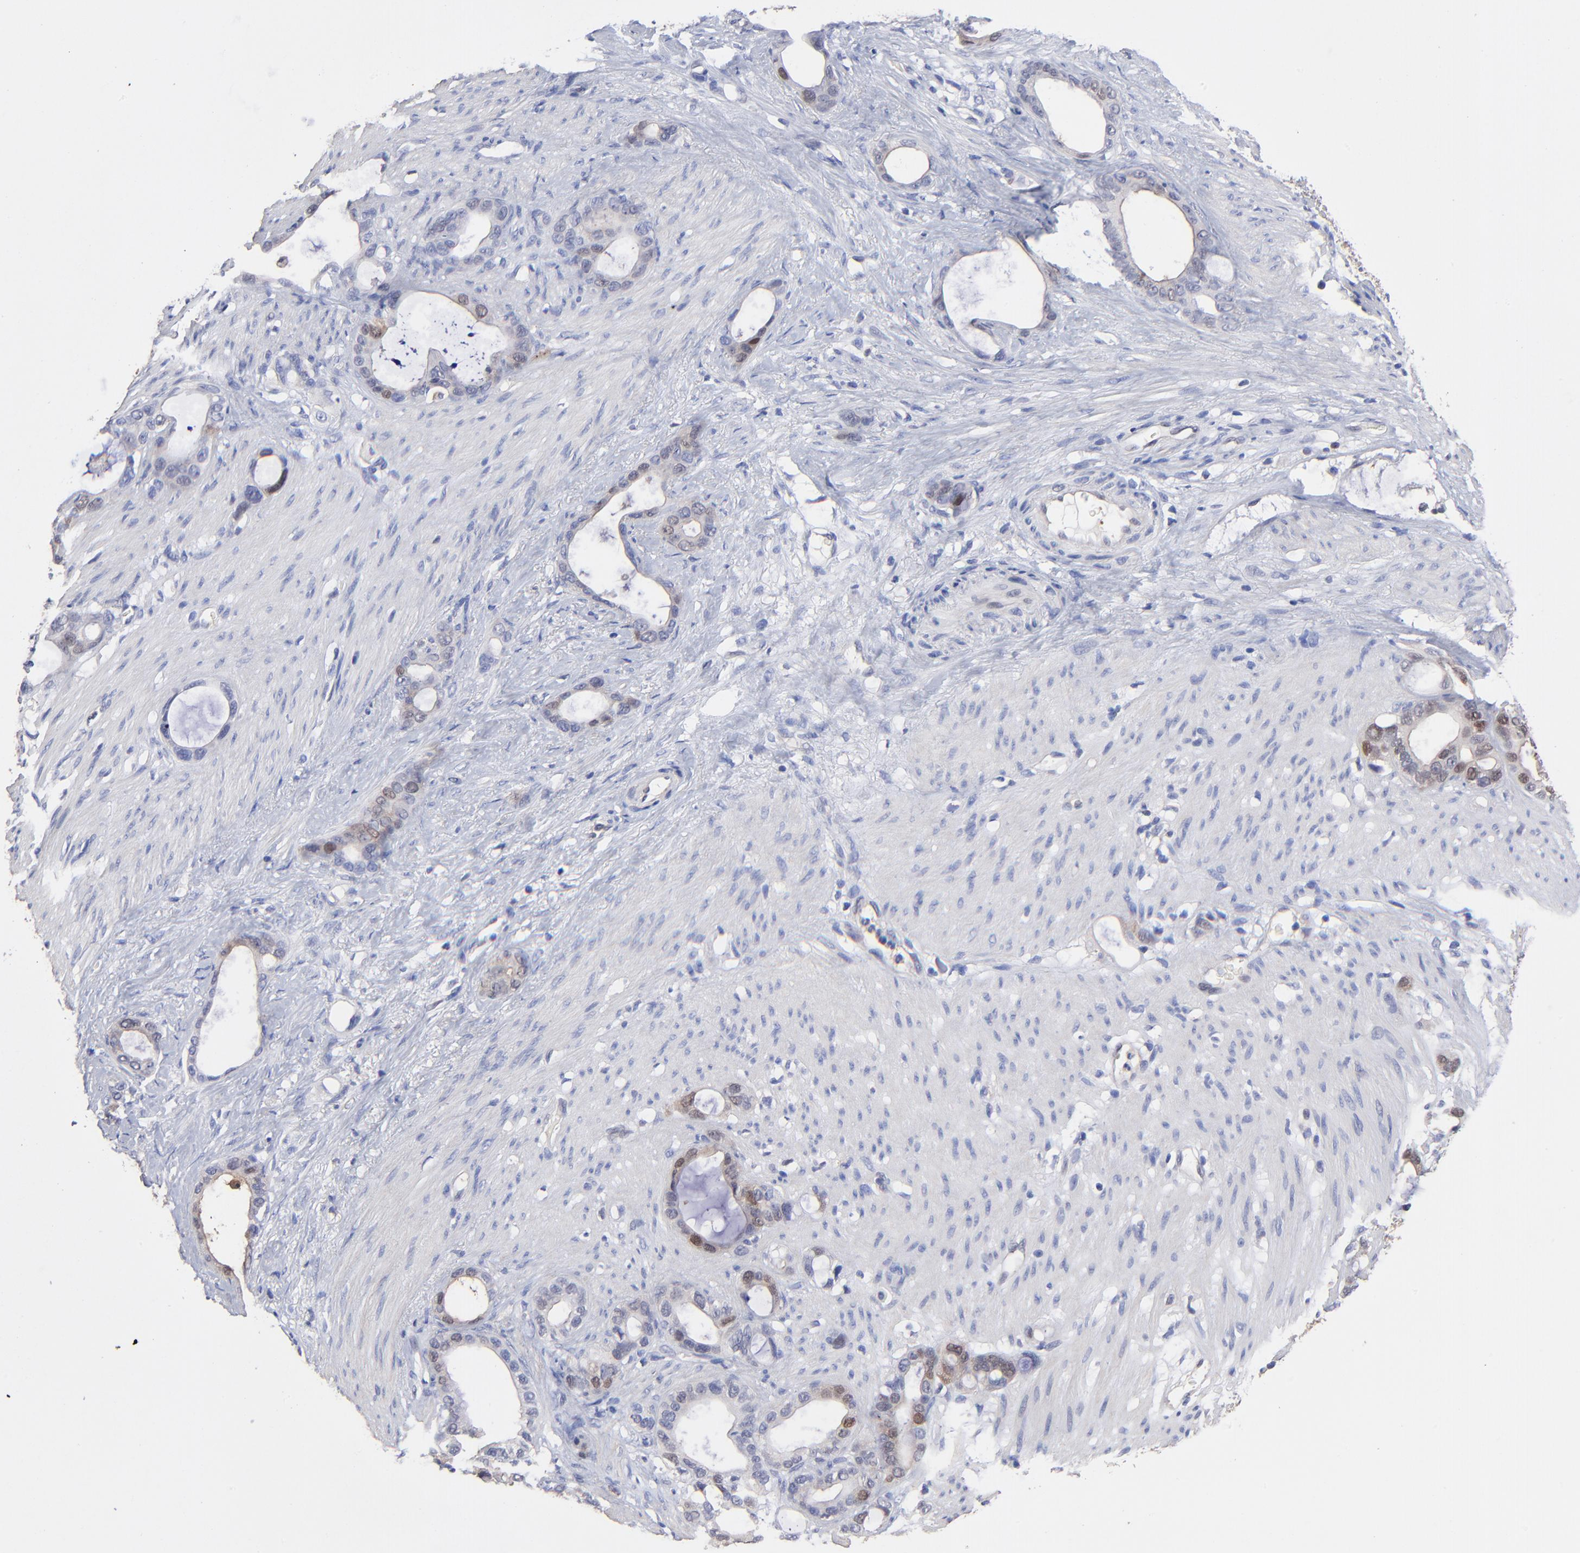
{"staining": {"intensity": "moderate", "quantity": "25%-75%", "location": "cytoplasmic/membranous,nuclear"}, "tissue": "stomach cancer", "cell_type": "Tumor cells", "image_type": "cancer", "snomed": [{"axis": "morphology", "description": "Adenocarcinoma, NOS"}, {"axis": "topography", "description": "Stomach"}], "caption": "Protein staining exhibits moderate cytoplasmic/membranous and nuclear staining in approximately 25%-75% of tumor cells in stomach cancer (adenocarcinoma). (DAB IHC with brightfield microscopy, high magnification).", "gene": "DCTPP1", "patient": {"sex": "female", "age": 75}}